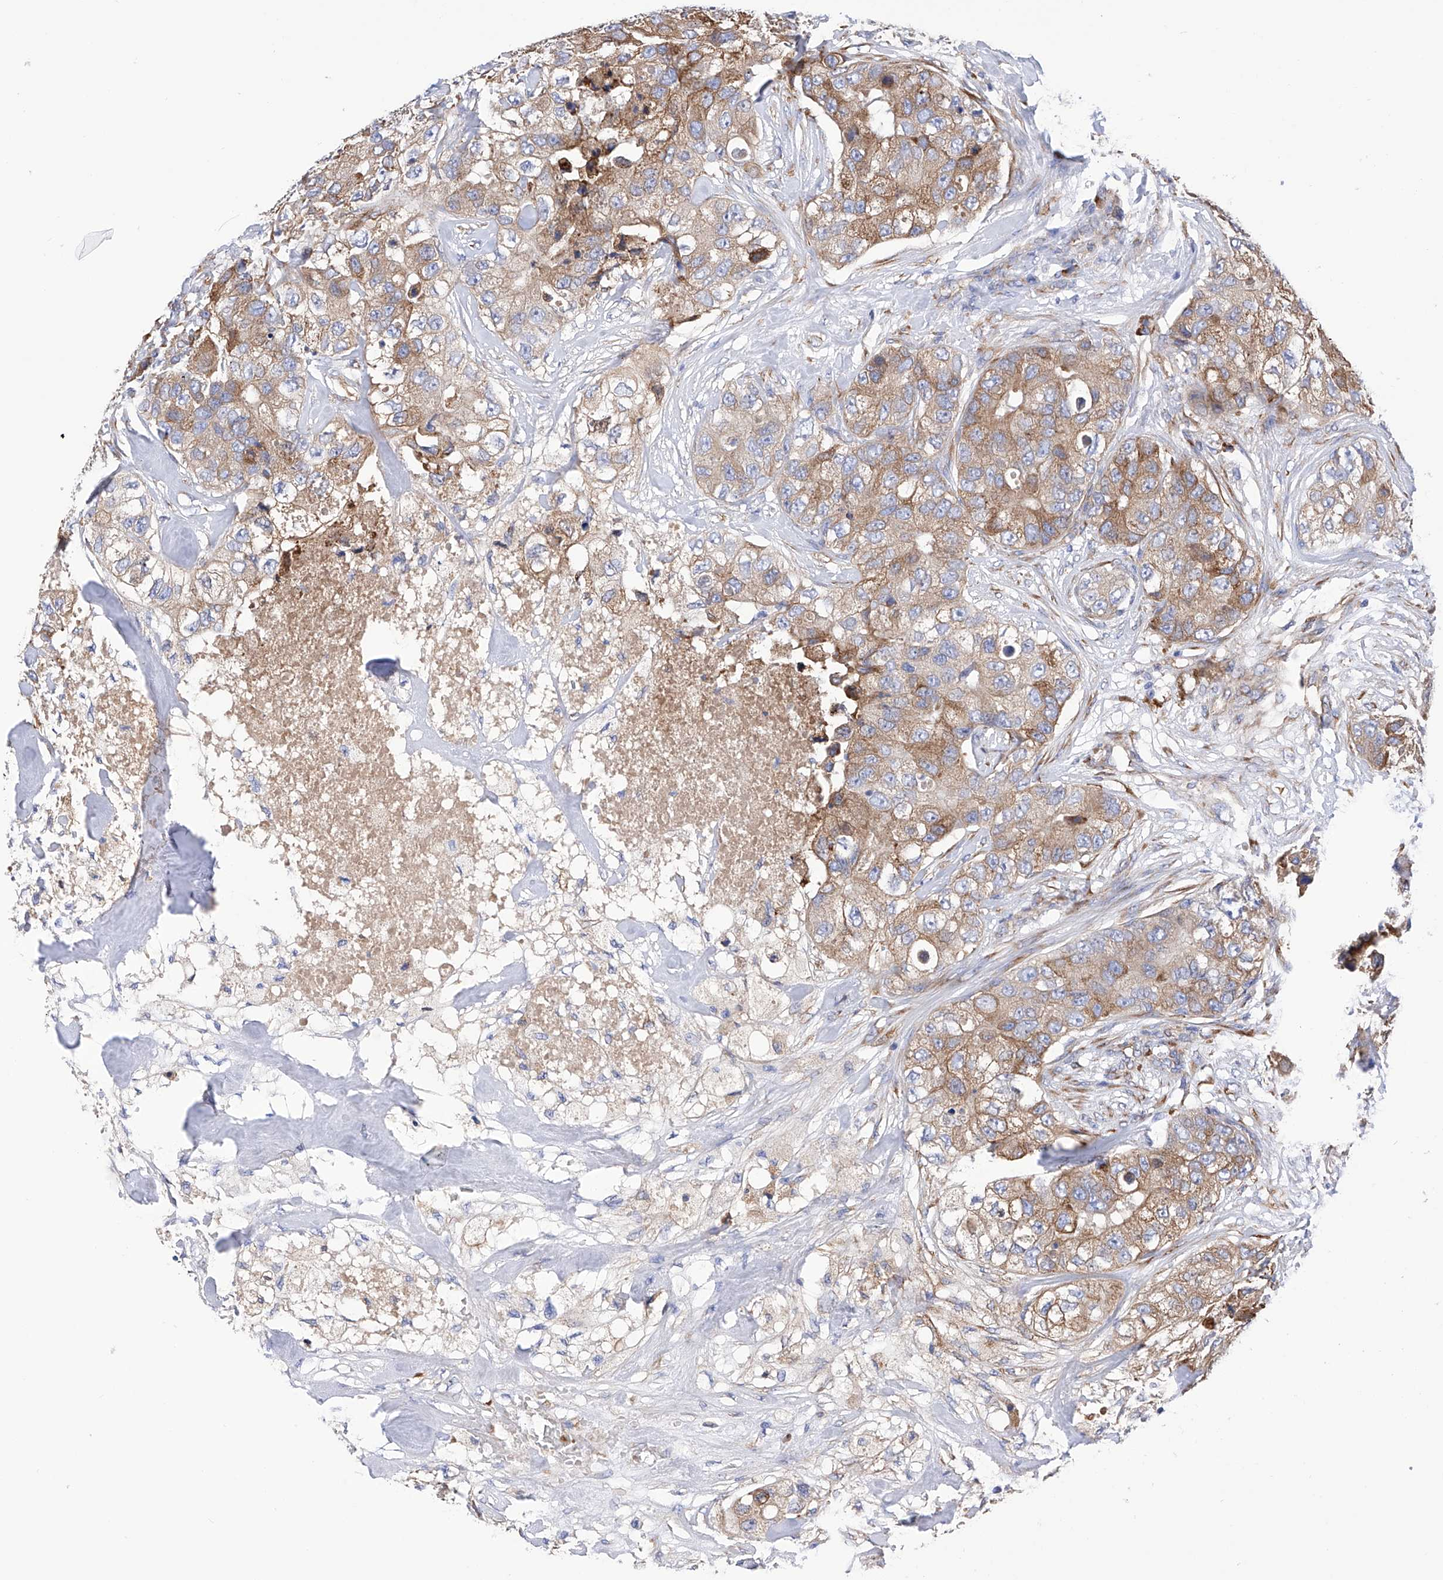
{"staining": {"intensity": "moderate", "quantity": ">75%", "location": "cytoplasmic/membranous"}, "tissue": "breast cancer", "cell_type": "Tumor cells", "image_type": "cancer", "snomed": [{"axis": "morphology", "description": "Duct carcinoma"}, {"axis": "topography", "description": "Breast"}], "caption": "Brown immunohistochemical staining in human breast cancer shows moderate cytoplasmic/membranous staining in approximately >75% of tumor cells.", "gene": "PDIA5", "patient": {"sex": "female", "age": 62}}